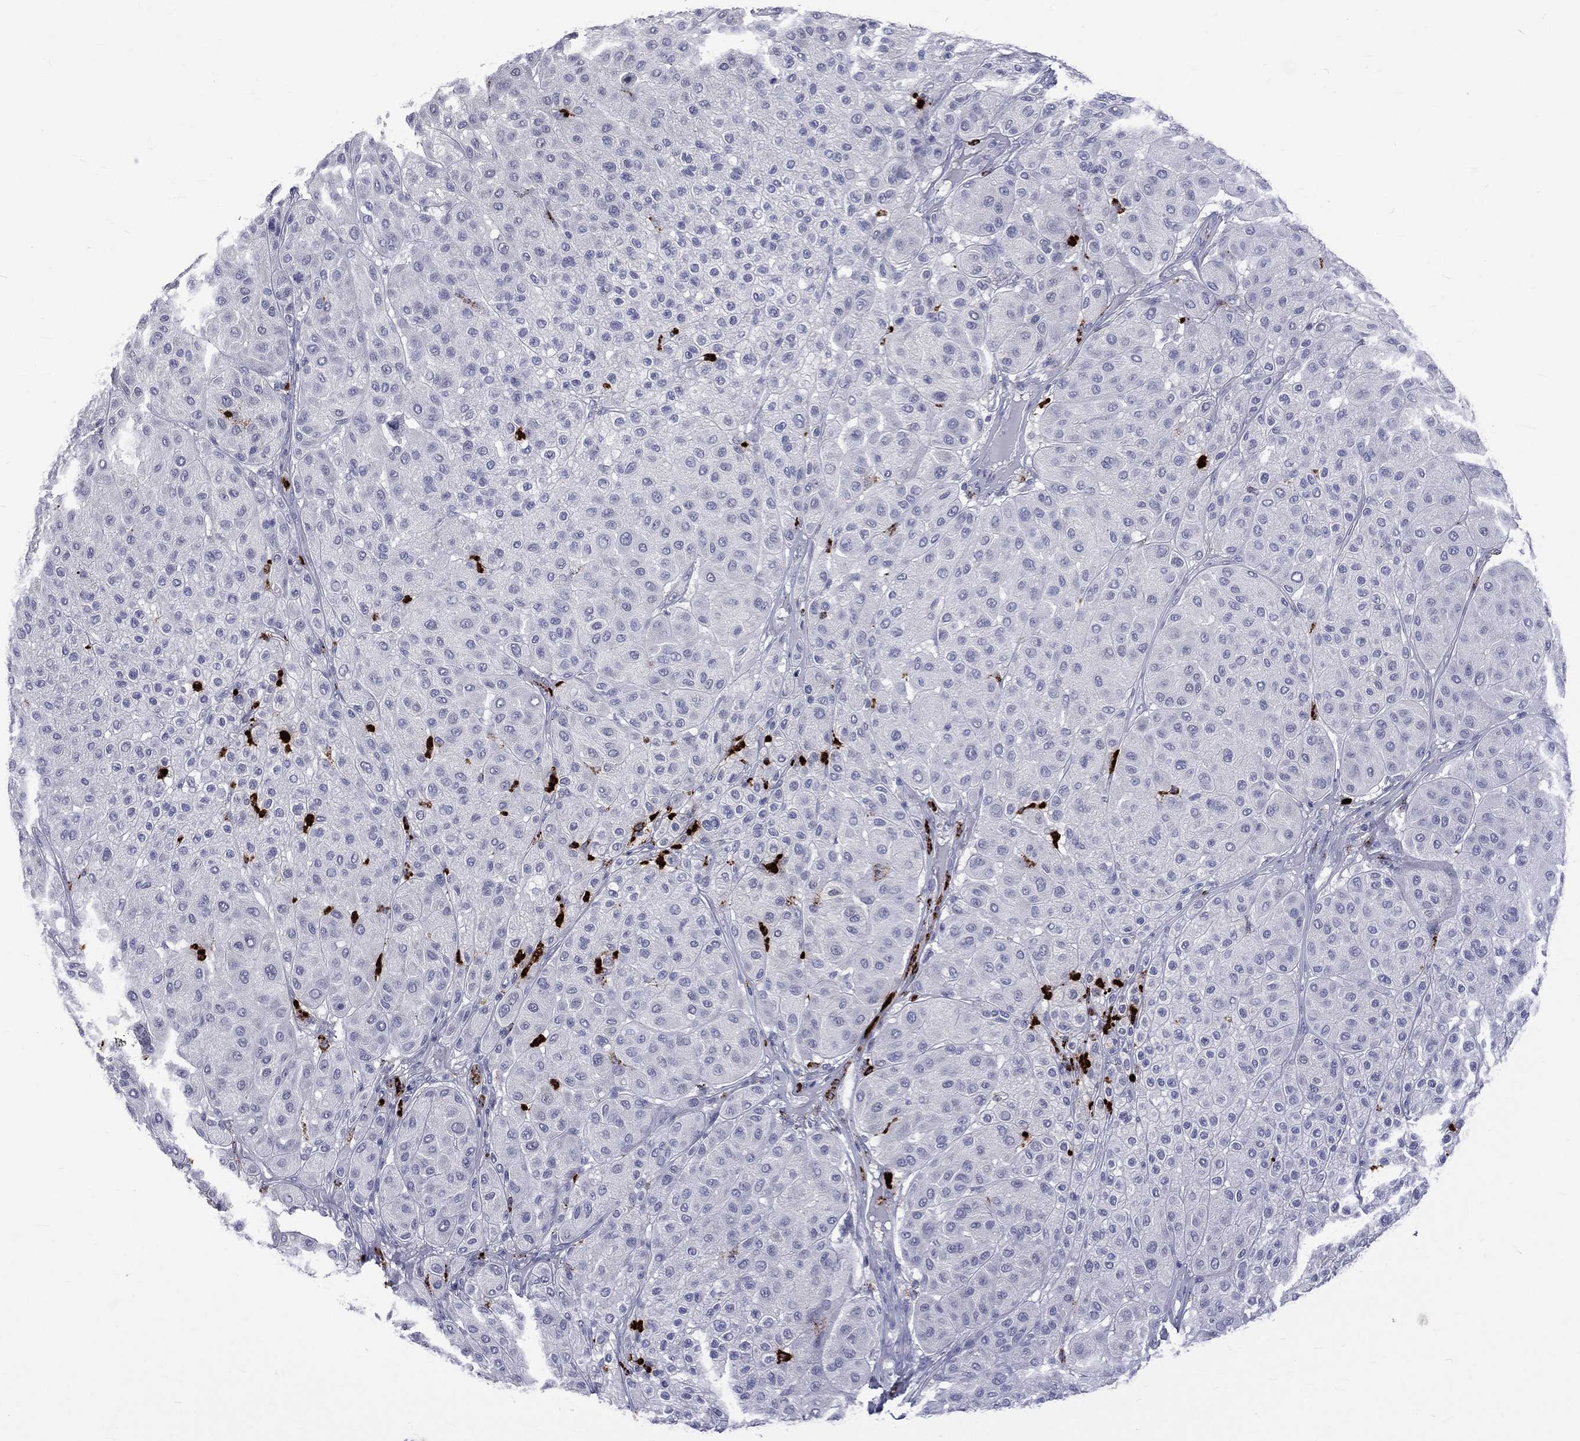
{"staining": {"intensity": "negative", "quantity": "none", "location": "none"}, "tissue": "melanoma", "cell_type": "Tumor cells", "image_type": "cancer", "snomed": [{"axis": "morphology", "description": "Malignant melanoma, Metastatic site"}, {"axis": "topography", "description": "Smooth muscle"}], "caption": "Immunohistochemistry of human malignant melanoma (metastatic site) displays no staining in tumor cells. (Stains: DAB immunohistochemistry (IHC) with hematoxylin counter stain, Microscopy: brightfield microscopy at high magnification).", "gene": "ELANE", "patient": {"sex": "male", "age": 41}}